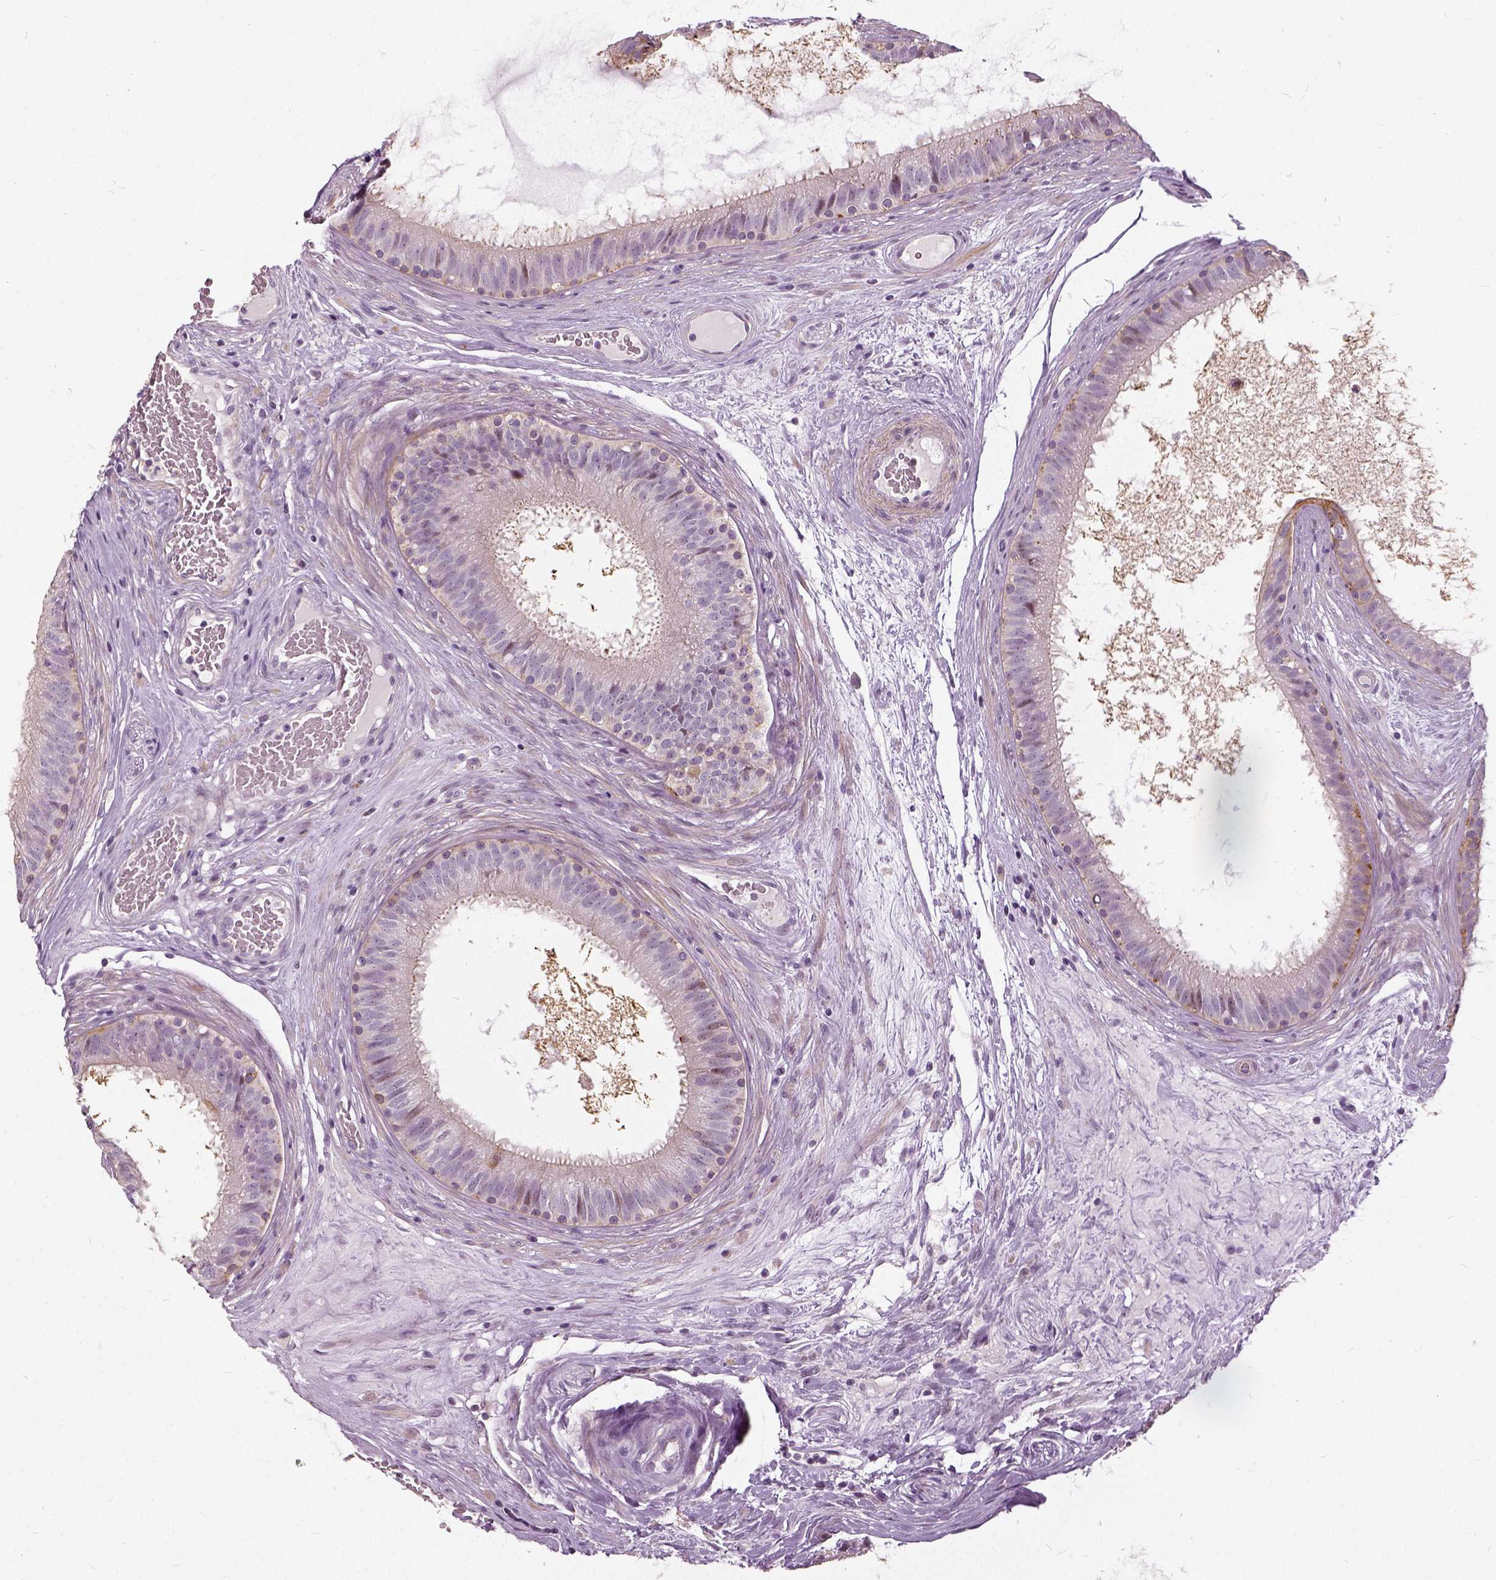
{"staining": {"intensity": "weak", "quantity": "25%-75%", "location": "cytoplasmic/membranous"}, "tissue": "epididymis", "cell_type": "Glandular cells", "image_type": "normal", "snomed": [{"axis": "morphology", "description": "Normal tissue, NOS"}, {"axis": "topography", "description": "Epididymis"}], "caption": "A low amount of weak cytoplasmic/membranous staining is seen in approximately 25%-75% of glandular cells in normal epididymis.", "gene": "ILRUN", "patient": {"sex": "male", "age": 59}}